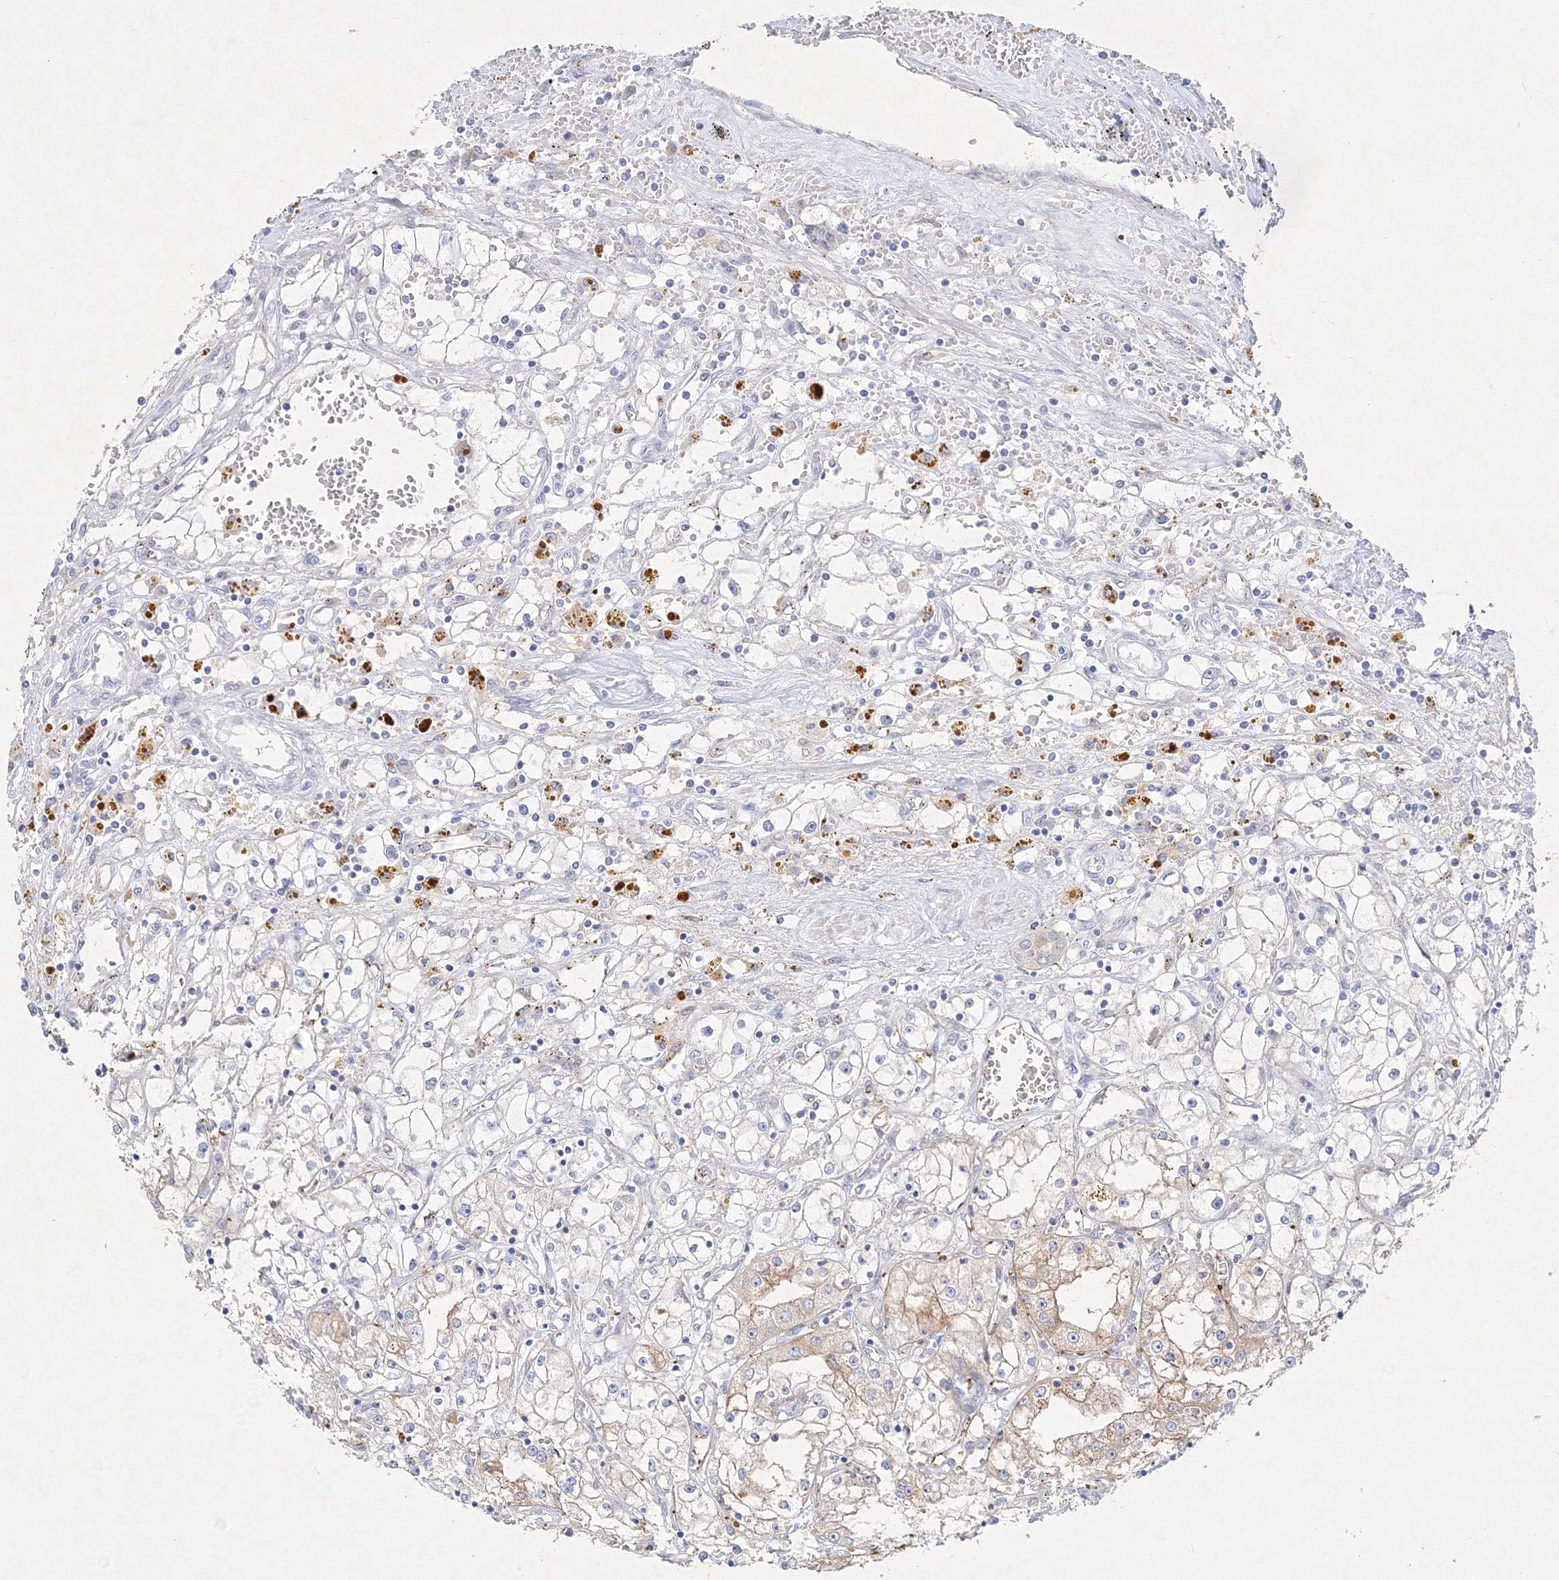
{"staining": {"intensity": "weak", "quantity": "<25%", "location": "cytoplasmic/membranous"}, "tissue": "renal cancer", "cell_type": "Tumor cells", "image_type": "cancer", "snomed": [{"axis": "morphology", "description": "Adenocarcinoma, NOS"}, {"axis": "topography", "description": "Kidney"}], "caption": "Immunohistochemical staining of human renal cancer (adenocarcinoma) demonstrates no significant positivity in tumor cells. (Immunohistochemistry (ihc), brightfield microscopy, high magnification).", "gene": "CXXC4", "patient": {"sex": "male", "age": 56}}